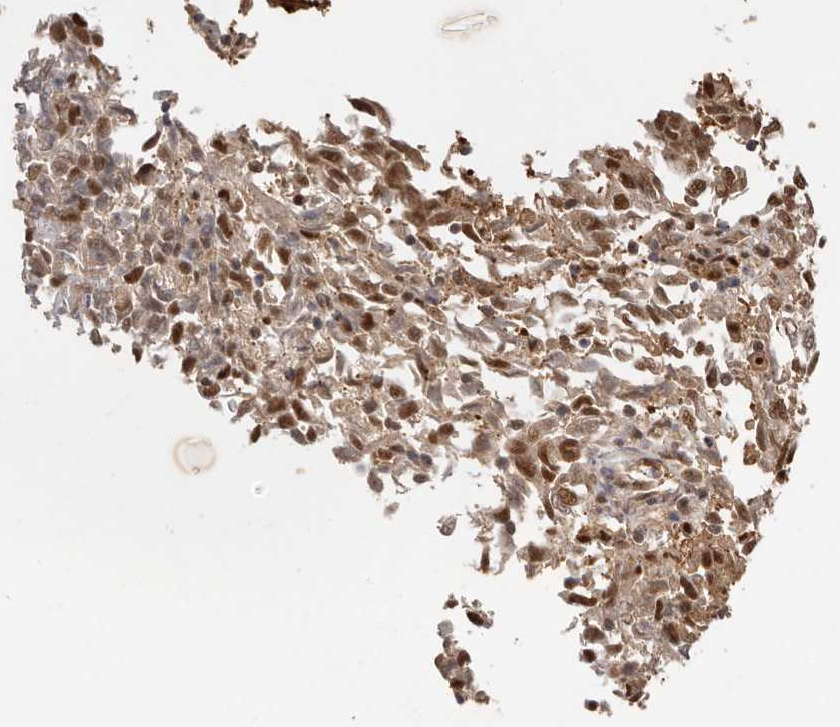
{"staining": {"intensity": "moderate", "quantity": ">75%", "location": "cytoplasmic/membranous,nuclear"}, "tissue": "endometrial cancer", "cell_type": "Tumor cells", "image_type": "cancer", "snomed": [{"axis": "morphology", "description": "Adenocarcinoma, NOS"}, {"axis": "topography", "description": "Endometrium"}], "caption": "High-power microscopy captured an immunohistochemistry (IHC) histopathology image of endometrial cancer (adenocarcinoma), revealing moderate cytoplasmic/membranous and nuclear expression in about >75% of tumor cells.", "gene": "PSMA5", "patient": {"sex": "female", "age": 80}}